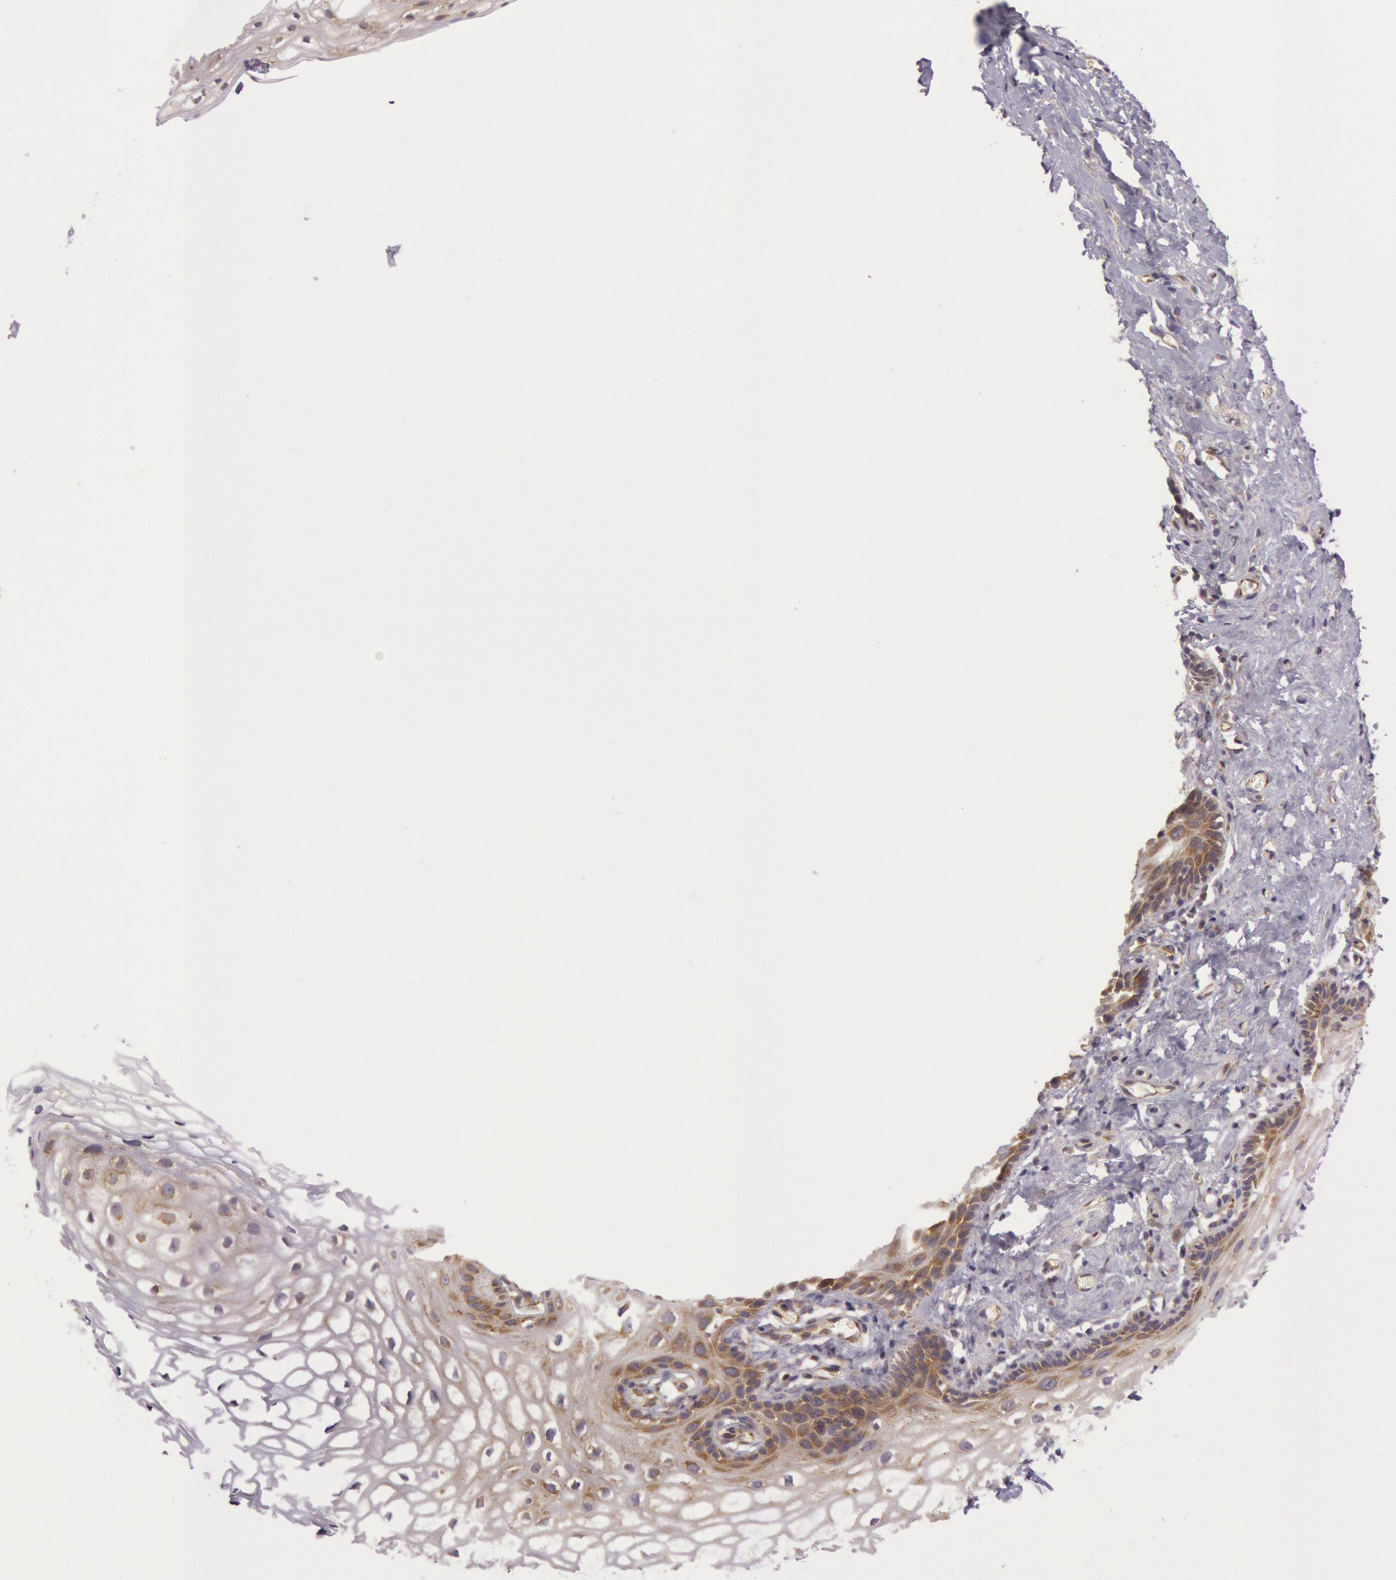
{"staining": {"intensity": "weak", "quantity": "25%-75%", "location": "cytoplasmic/membranous"}, "tissue": "vagina", "cell_type": "Squamous epithelial cells", "image_type": "normal", "snomed": [{"axis": "morphology", "description": "Normal tissue, NOS"}, {"axis": "topography", "description": "Vagina"}], "caption": "IHC of unremarkable vagina demonstrates low levels of weak cytoplasmic/membranous staining in approximately 25%-75% of squamous epithelial cells.", "gene": "CHUK", "patient": {"sex": "female", "age": 61}}